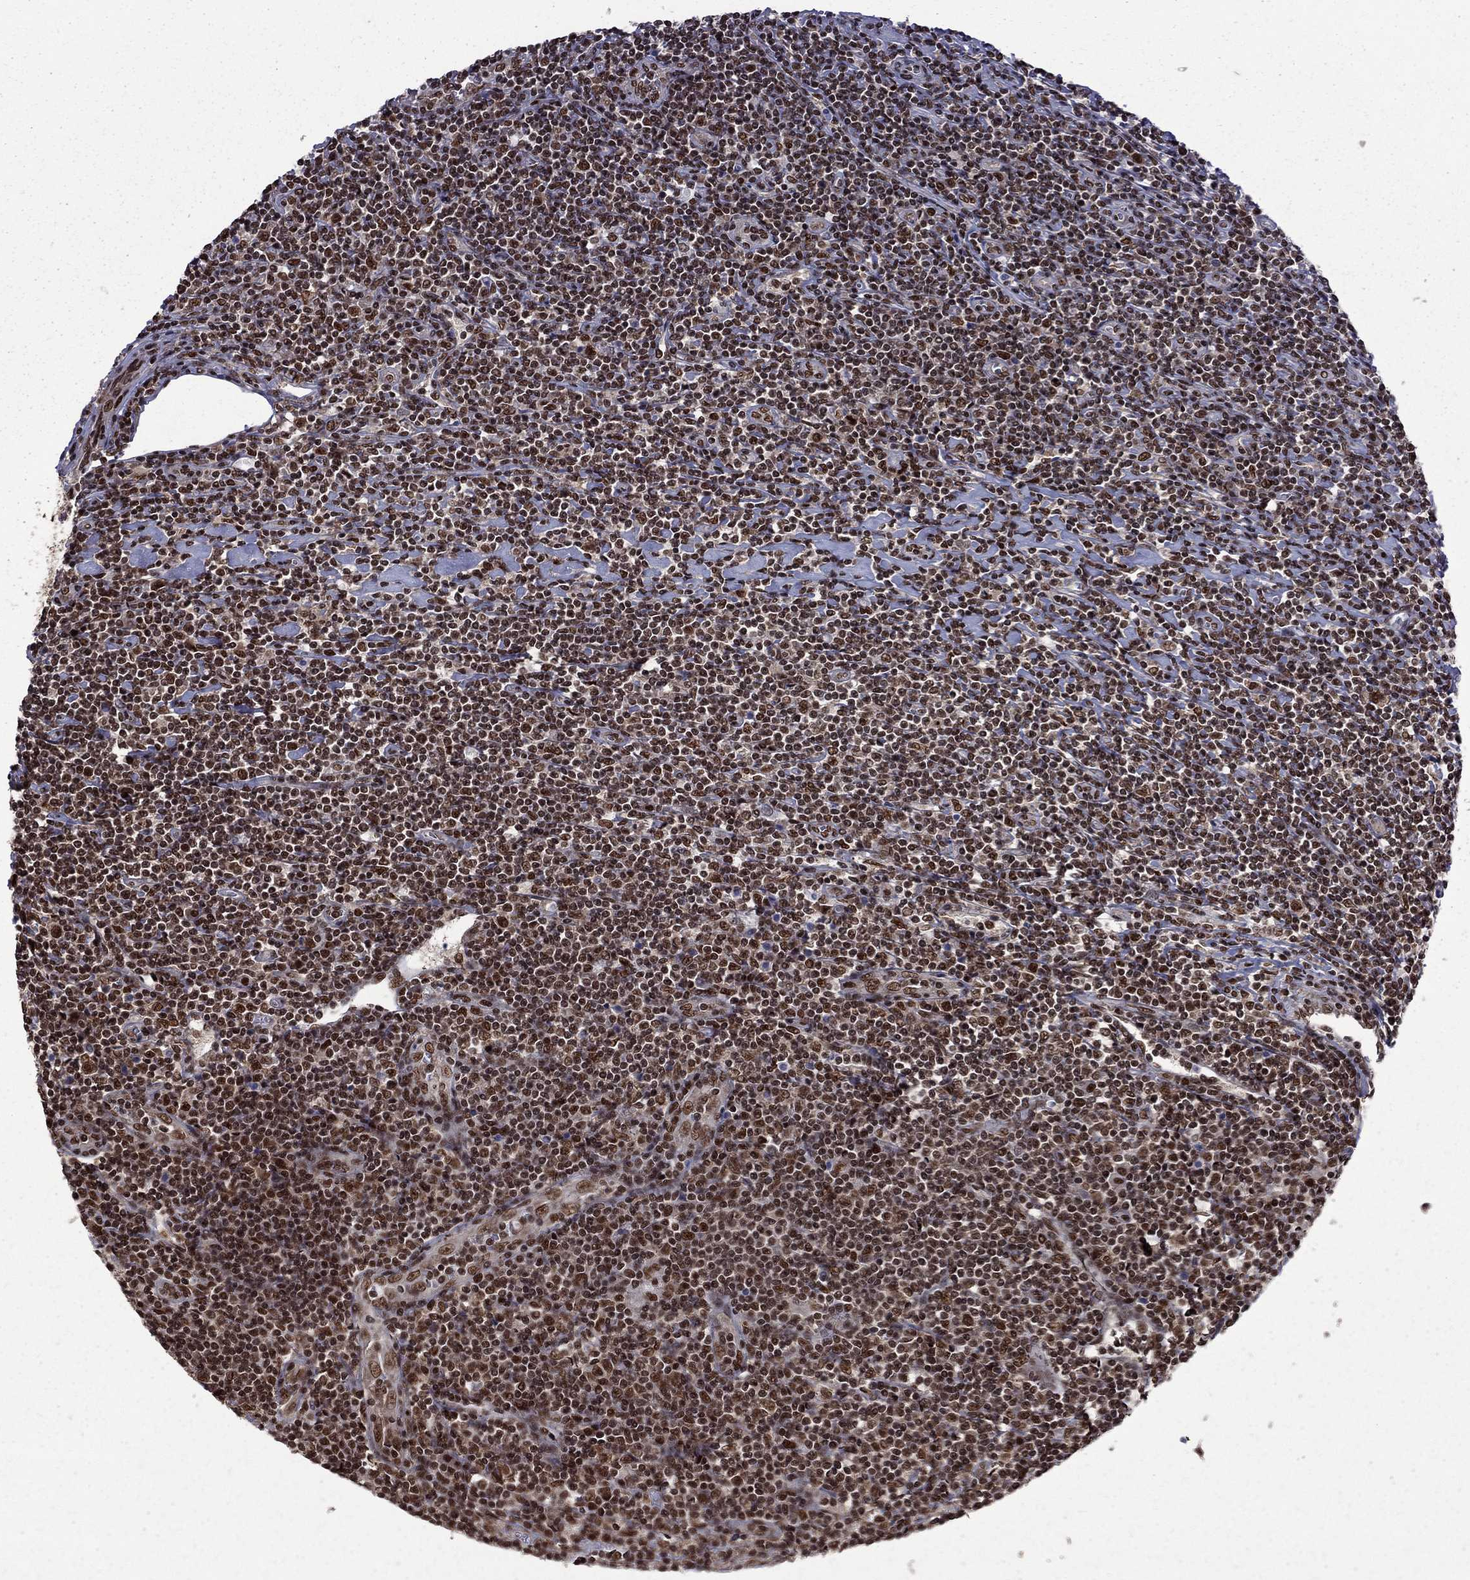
{"staining": {"intensity": "strong", "quantity": ">75%", "location": "nuclear"}, "tissue": "lymphoma", "cell_type": "Tumor cells", "image_type": "cancer", "snomed": [{"axis": "morphology", "description": "Hodgkin's disease, NOS"}, {"axis": "topography", "description": "Lymph node"}], "caption": "Strong nuclear protein staining is identified in approximately >75% of tumor cells in Hodgkin's disease.", "gene": "MED25", "patient": {"sex": "male", "age": 40}}